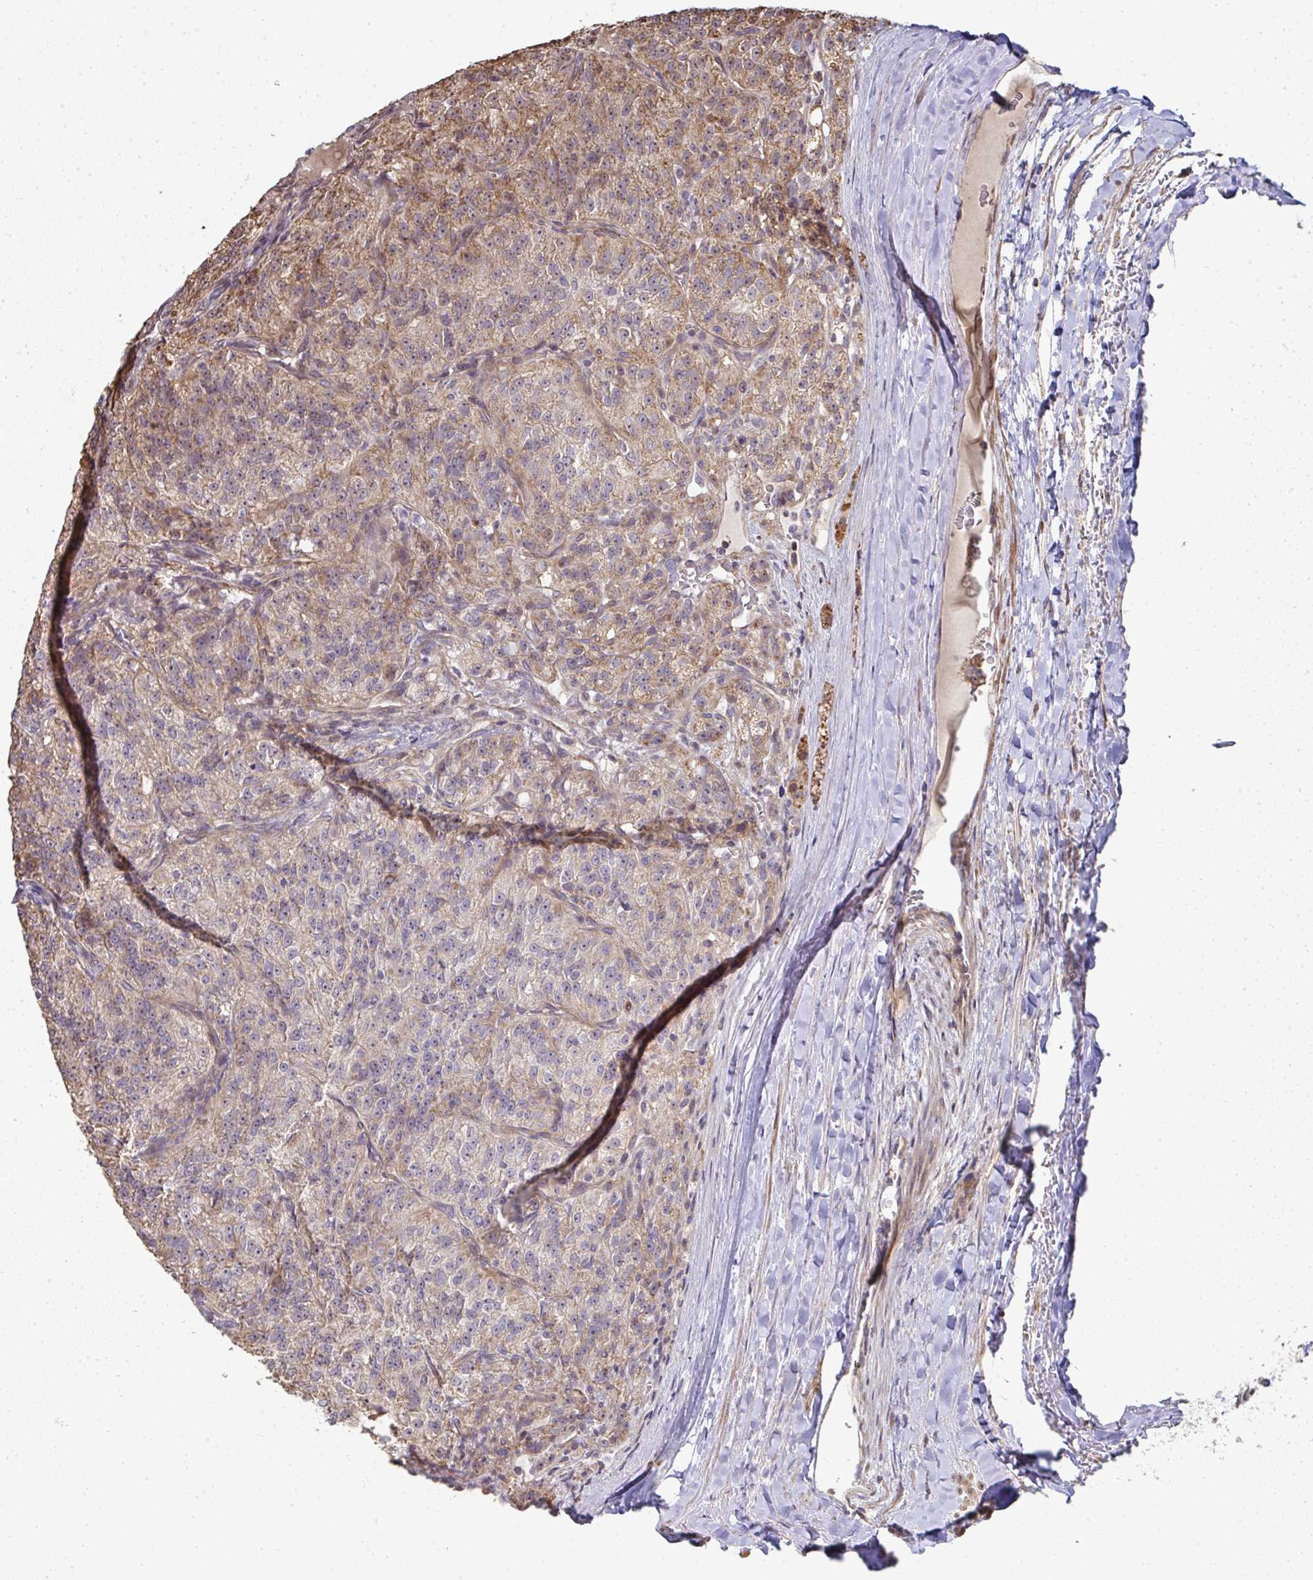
{"staining": {"intensity": "moderate", "quantity": "25%-75%", "location": "cytoplasmic/membranous"}, "tissue": "renal cancer", "cell_type": "Tumor cells", "image_type": "cancer", "snomed": [{"axis": "morphology", "description": "Adenocarcinoma, NOS"}, {"axis": "topography", "description": "Kidney"}], "caption": "Moderate cytoplasmic/membranous staining is appreciated in about 25%-75% of tumor cells in renal adenocarcinoma.", "gene": "AGTPBP1", "patient": {"sex": "female", "age": 63}}